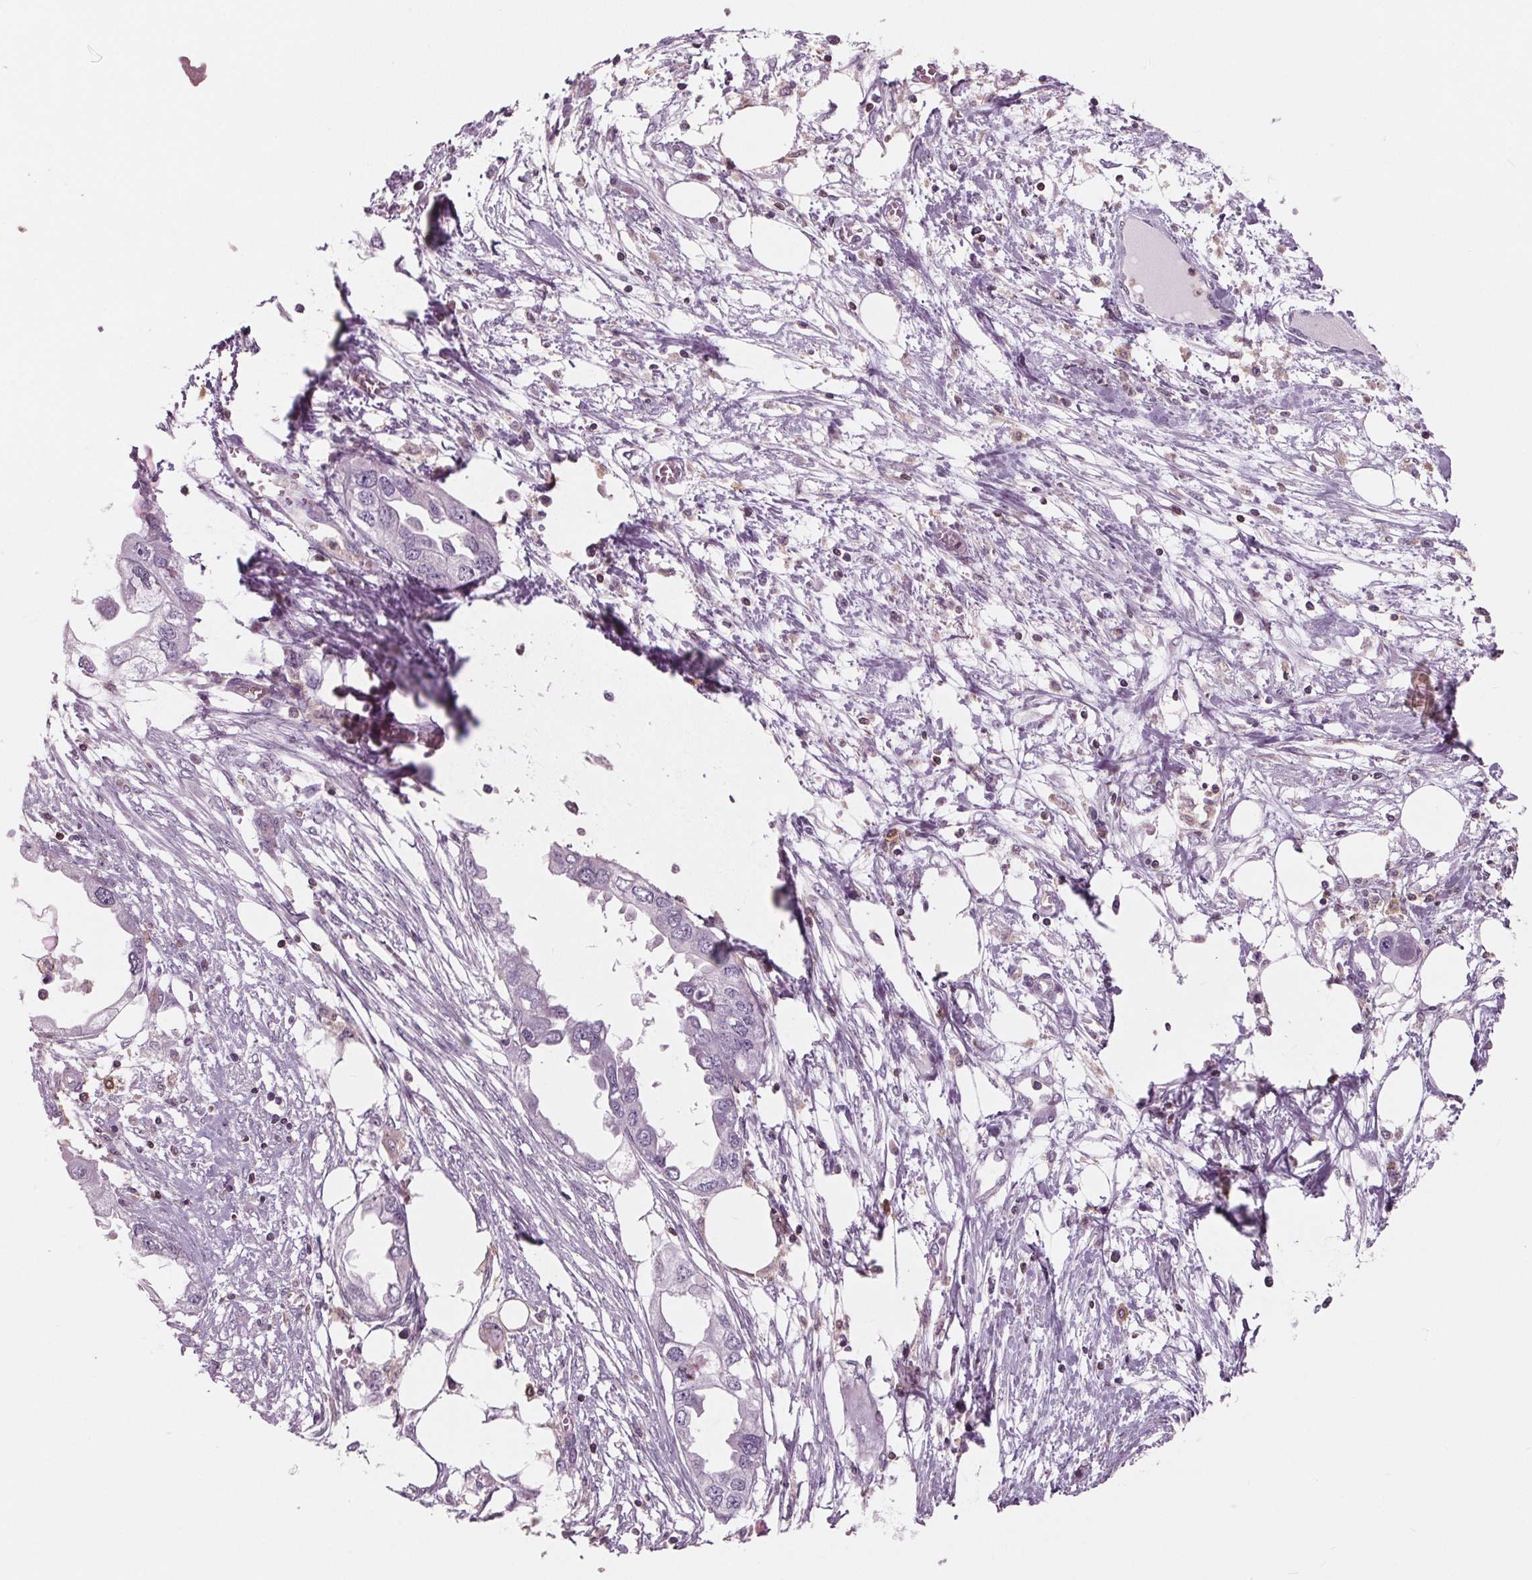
{"staining": {"intensity": "negative", "quantity": "none", "location": "none"}, "tissue": "endometrial cancer", "cell_type": "Tumor cells", "image_type": "cancer", "snomed": [{"axis": "morphology", "description": "Adenocarcinoma, NOS"}, {"axis": "morphology", "description": "Adenocarcinoma, metastatic, NOS"}, {"axis": "topography", "description": "Adipose tissue"}, {"axis": "topography", "description": "Endometrium"}], "caption": "The IHC photomicrograph has no significant staining in tumor cells of endometrial cancer (adenocarcinoma) tissue.", "gene": "ARHGAP25", "patient": {"sex": "female", "age": 67}}